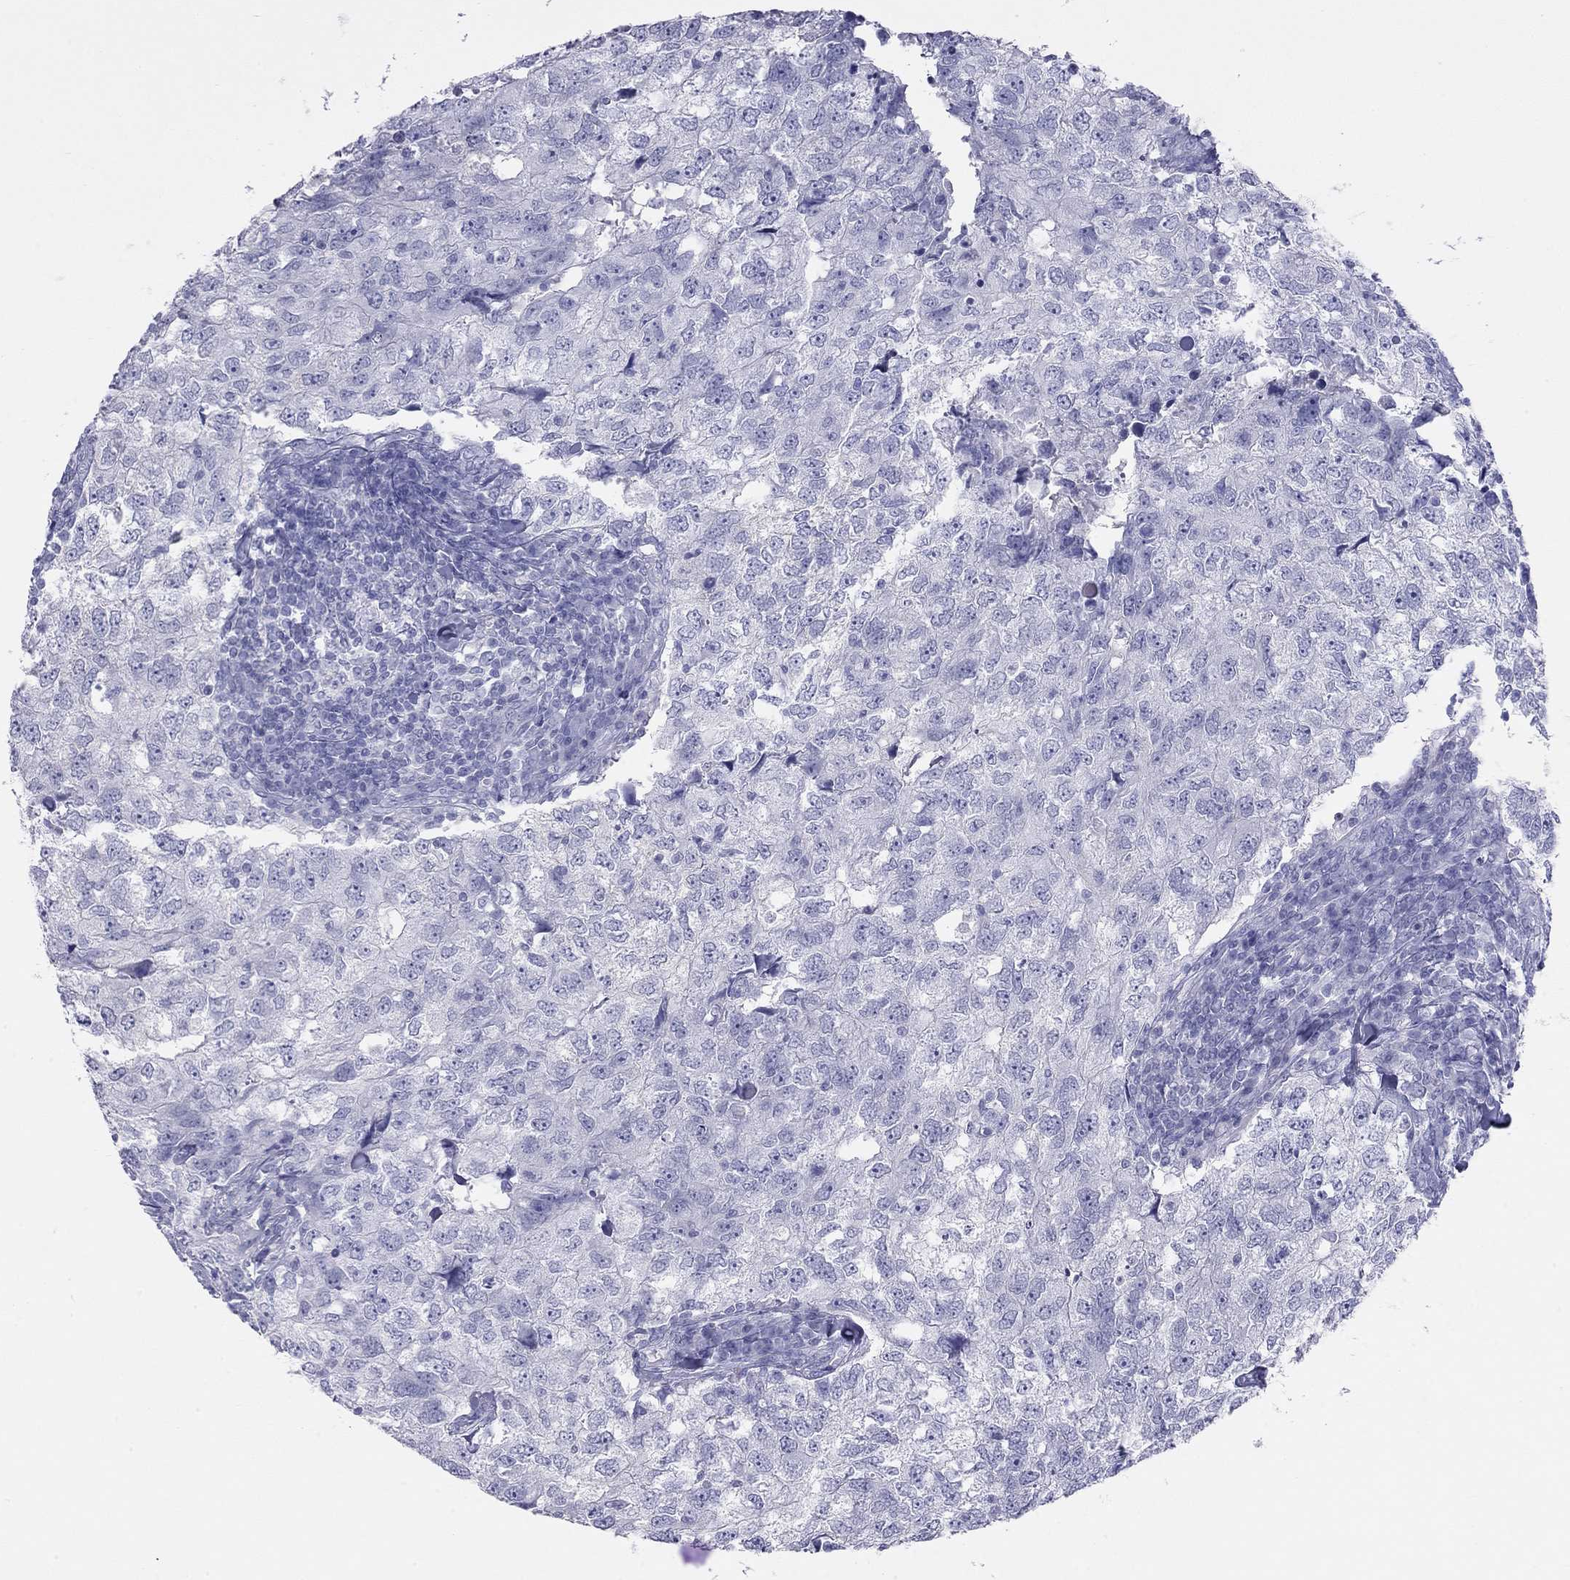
{"staining": {"intensity": "negative", "quantity": "none", "location": "none"}, "tissue": "breast cancer", "cell_type": "Tumor cells", "image_type": "cancer", "snomed": [{"axis": "morphology", "description": "Duct carcinoma"}, {"axis": "topography", "description": "Breast"}], "caption": "DAB immunohistochemical staining of breast cancer demonstrates no significant positivity in tumor cells.", "gene": "KLRG1", "patient": {"sex": "female", "age": 30}}